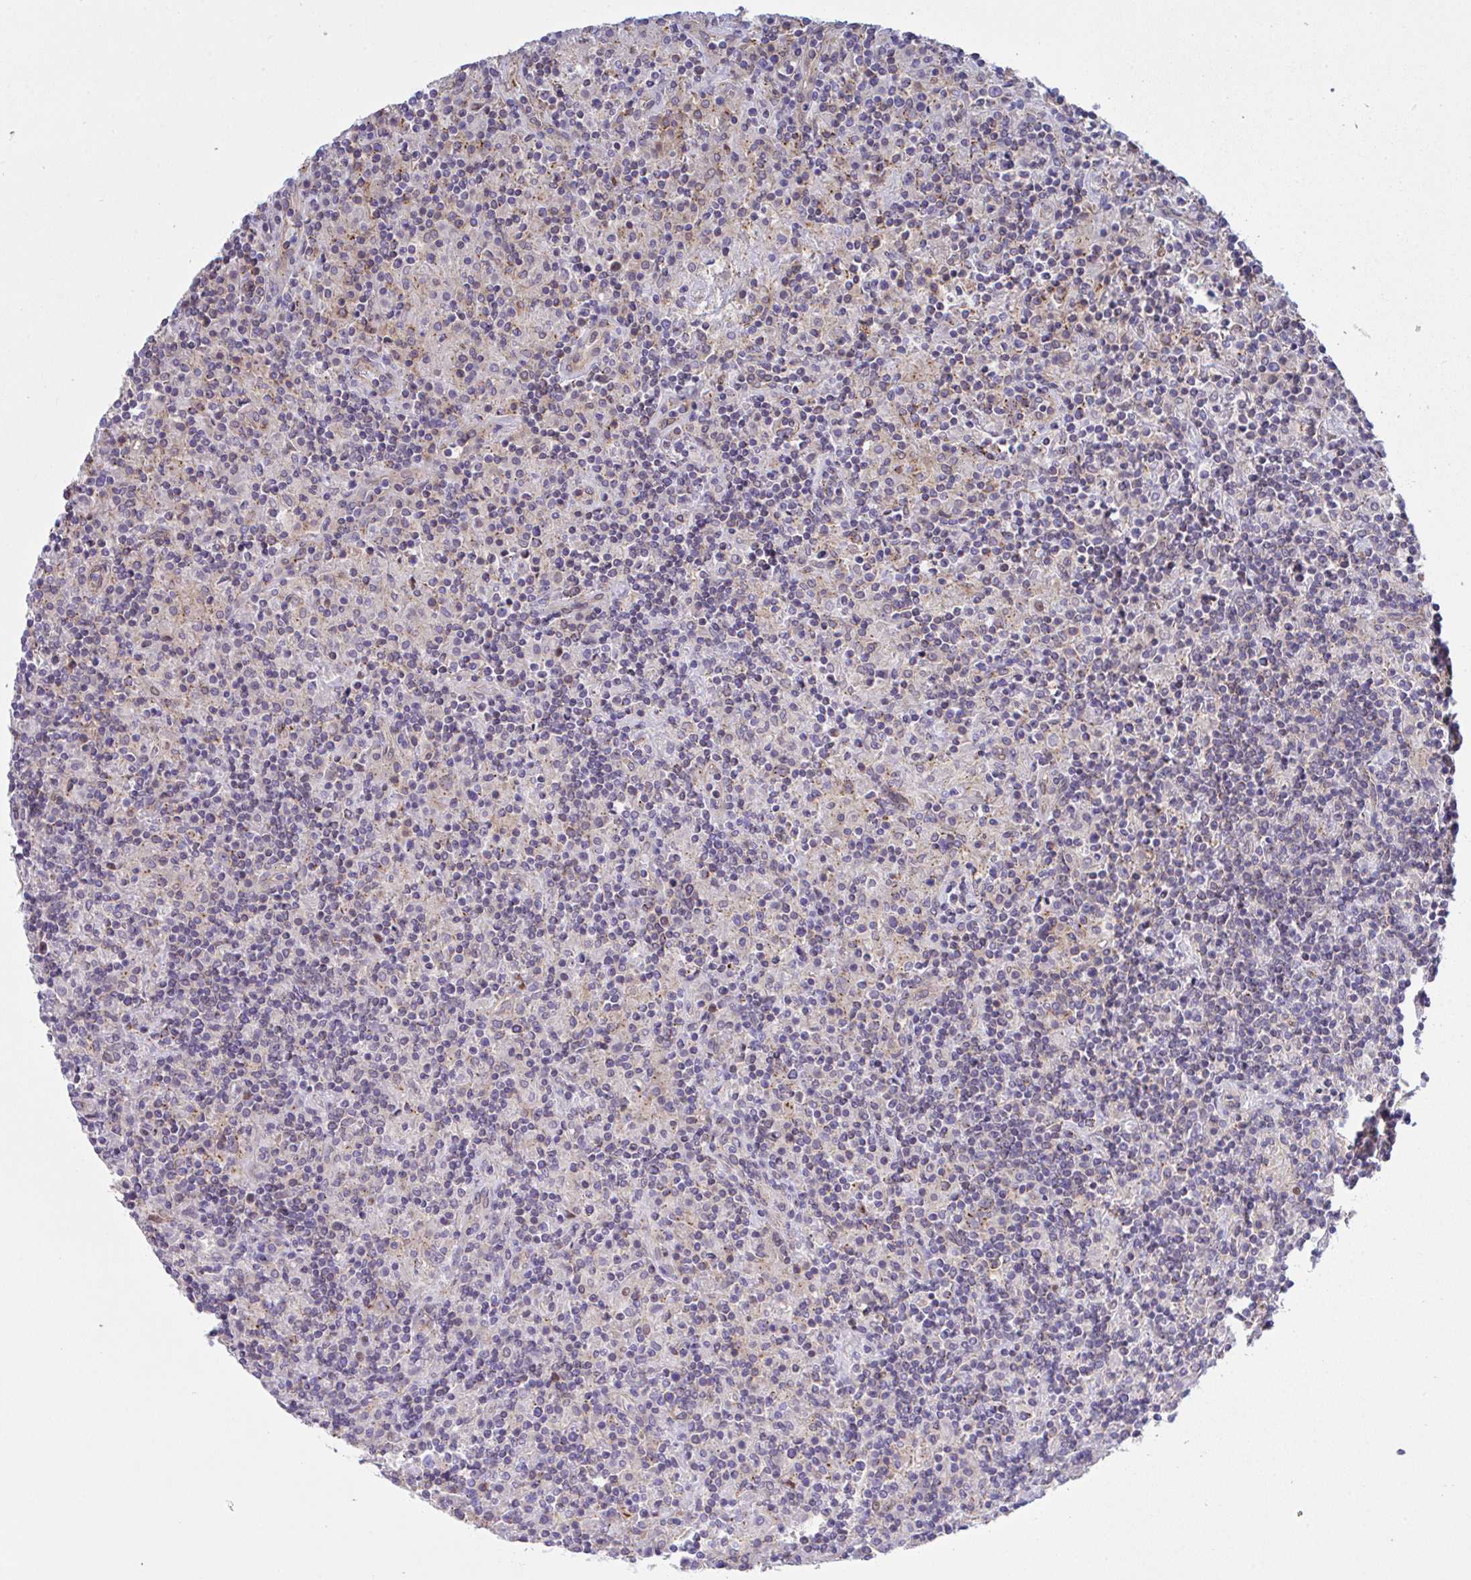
{"staining": {"intensity": "negative", "quantity": "none", "location": "none"}, "tissue": "lymphoma", "cell_type": "Tumor cells", "image_type": "cancer", "snomed": [{"axis": "morphology", "description": "Hodgkin's disease, NOS"}, {"axis": "topography", "description": "Lymph node"}], "caption": "IHC of lymphoma reveals no expression in tumor cells.", "gene": "ZBED3", "patient": {"sex": "male", "age": 70}}